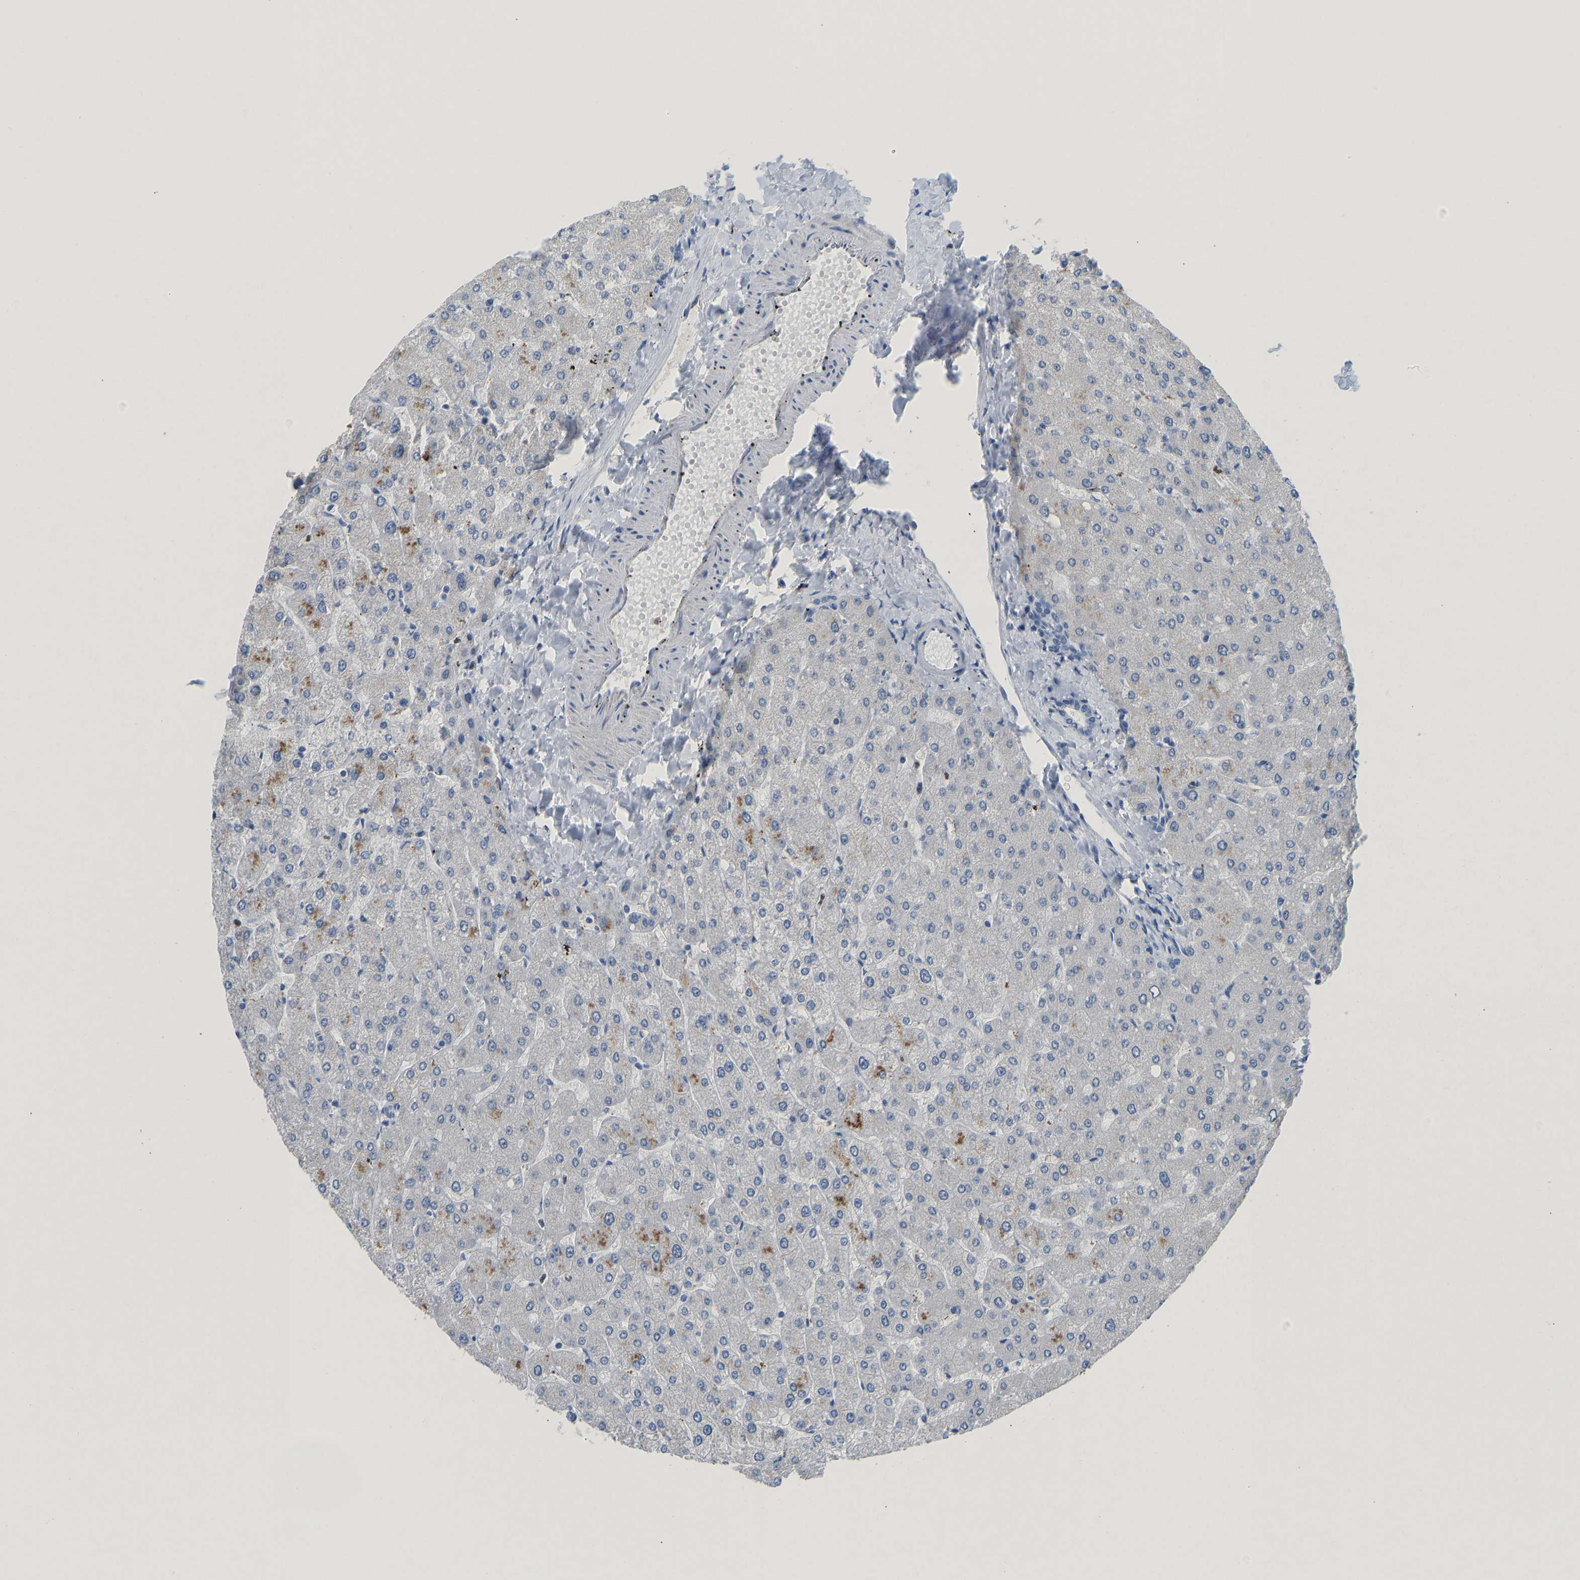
{"staining": {"intensity": "negative", "quantity": "none", "location": "none"}, "tissue": "liver", "cell_type": "Cholangiocytes", "image_type": "normal", "snomed": [{"axis": "morphology", "description": "Normal tissue, NOS"}, {"axis": "topography", "description": "Liver"}], "caption": "Immunohistochemical staining of normal human liver exhibits no significant staining in cholangiocytes.", "gene": "TXNDC2", "patient": {"sex": "male", "age": 55}}